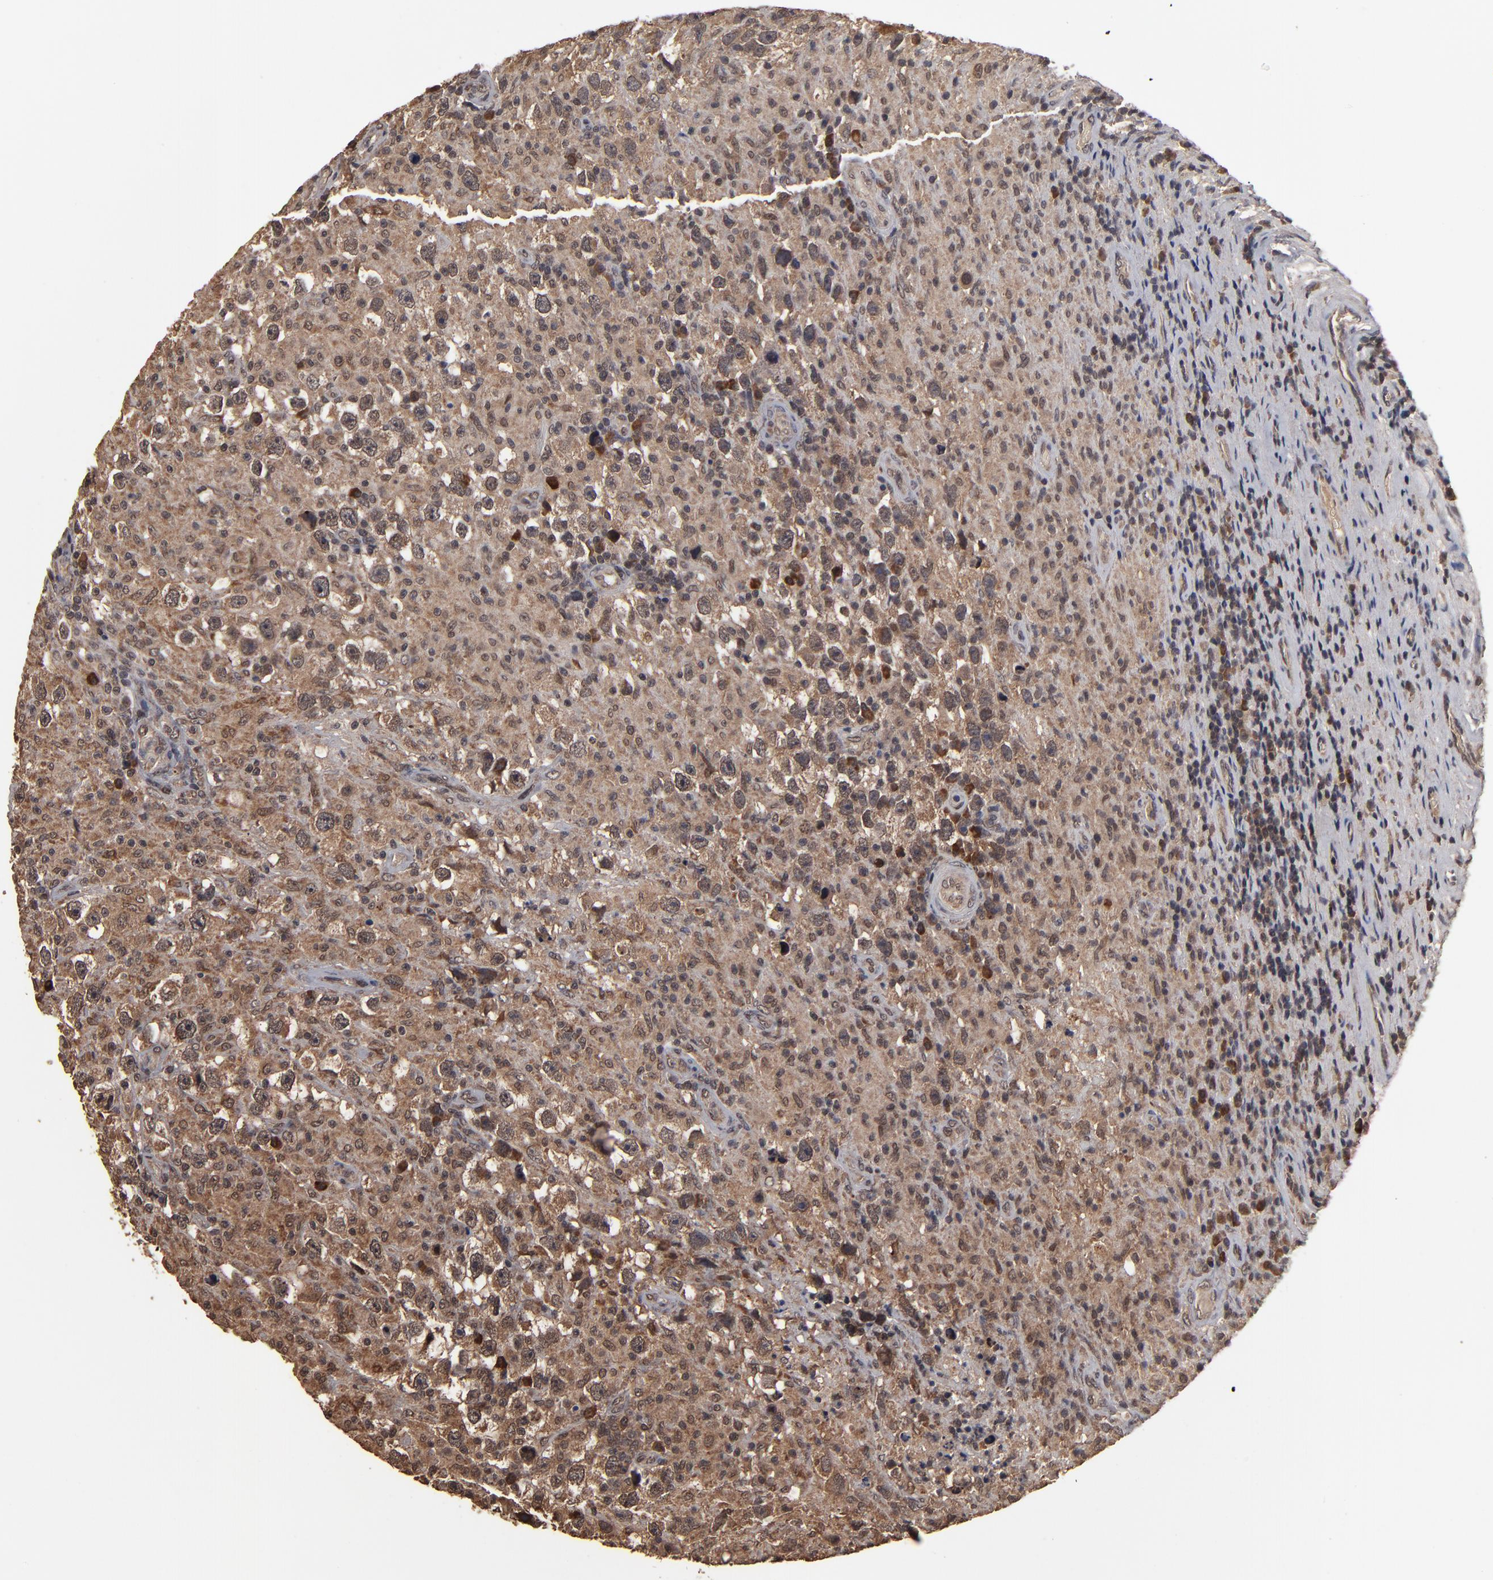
{"staining": {"intensity": "moderate", "quantity": ">75%", "location": "cytoplasmic/membranous,nuclear"}, "tissue": "testis cancer", "cell_type": "Tumor cells", "image_type": "cancer", "snomed": [{"axis": "morphology", "description": "Seminoma, NOS"}, {"axis": "topography", "description": "Testis"}], "caption": "Immunohistochemistry micrograph of neoplastic tissue: human testis cancer (seminoma) stained using immunohistochemistry (IHC) exhibits medium levels of moderate protein expression localized specifically in the cytoplasmic/membranous and nuclear of tumor cells, appearing as a cytoplasmic/membranous and nuclear brown color.", "gene": "NXF2B", "patient": {"sex": "male", "age": 34}}